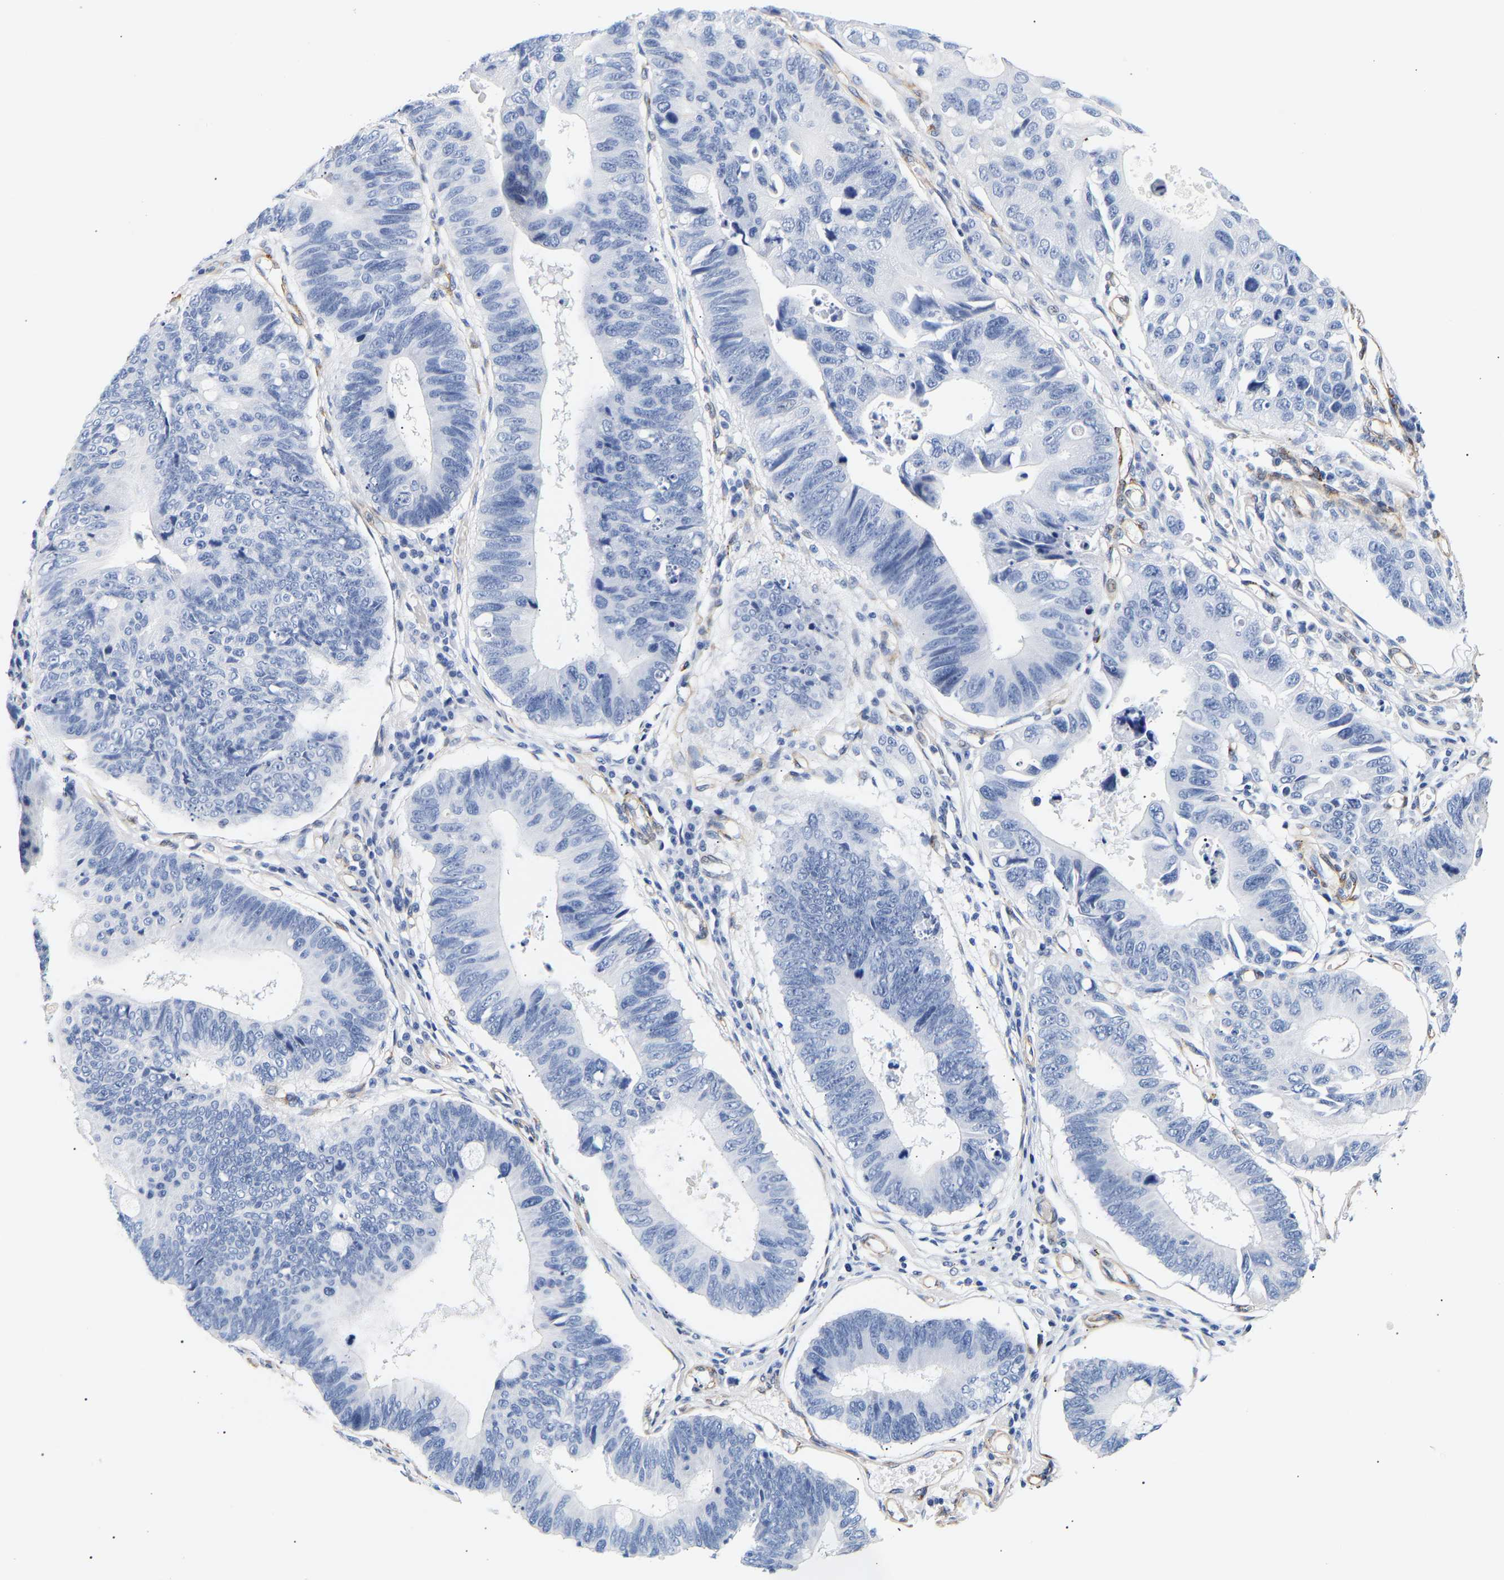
{"staining": {"intensity": "negative", "quantity": "none", "location": "none"}, "tissue": "stomach cancer", "cell_type": "Tumor cells", "image_type": "cancer", "snomed": [{"axis": "morphology", "description": "Adenocarcinoma, NOS"}, {"axis": "topography", "description": "Stomach"}], "caption": "This is an IHC histopathology image of adenocarcinoma (stomach). There is no staining in tumor cells.", "gene": "IGFBP7", "patient": {"sex": "male", "age": 59}}